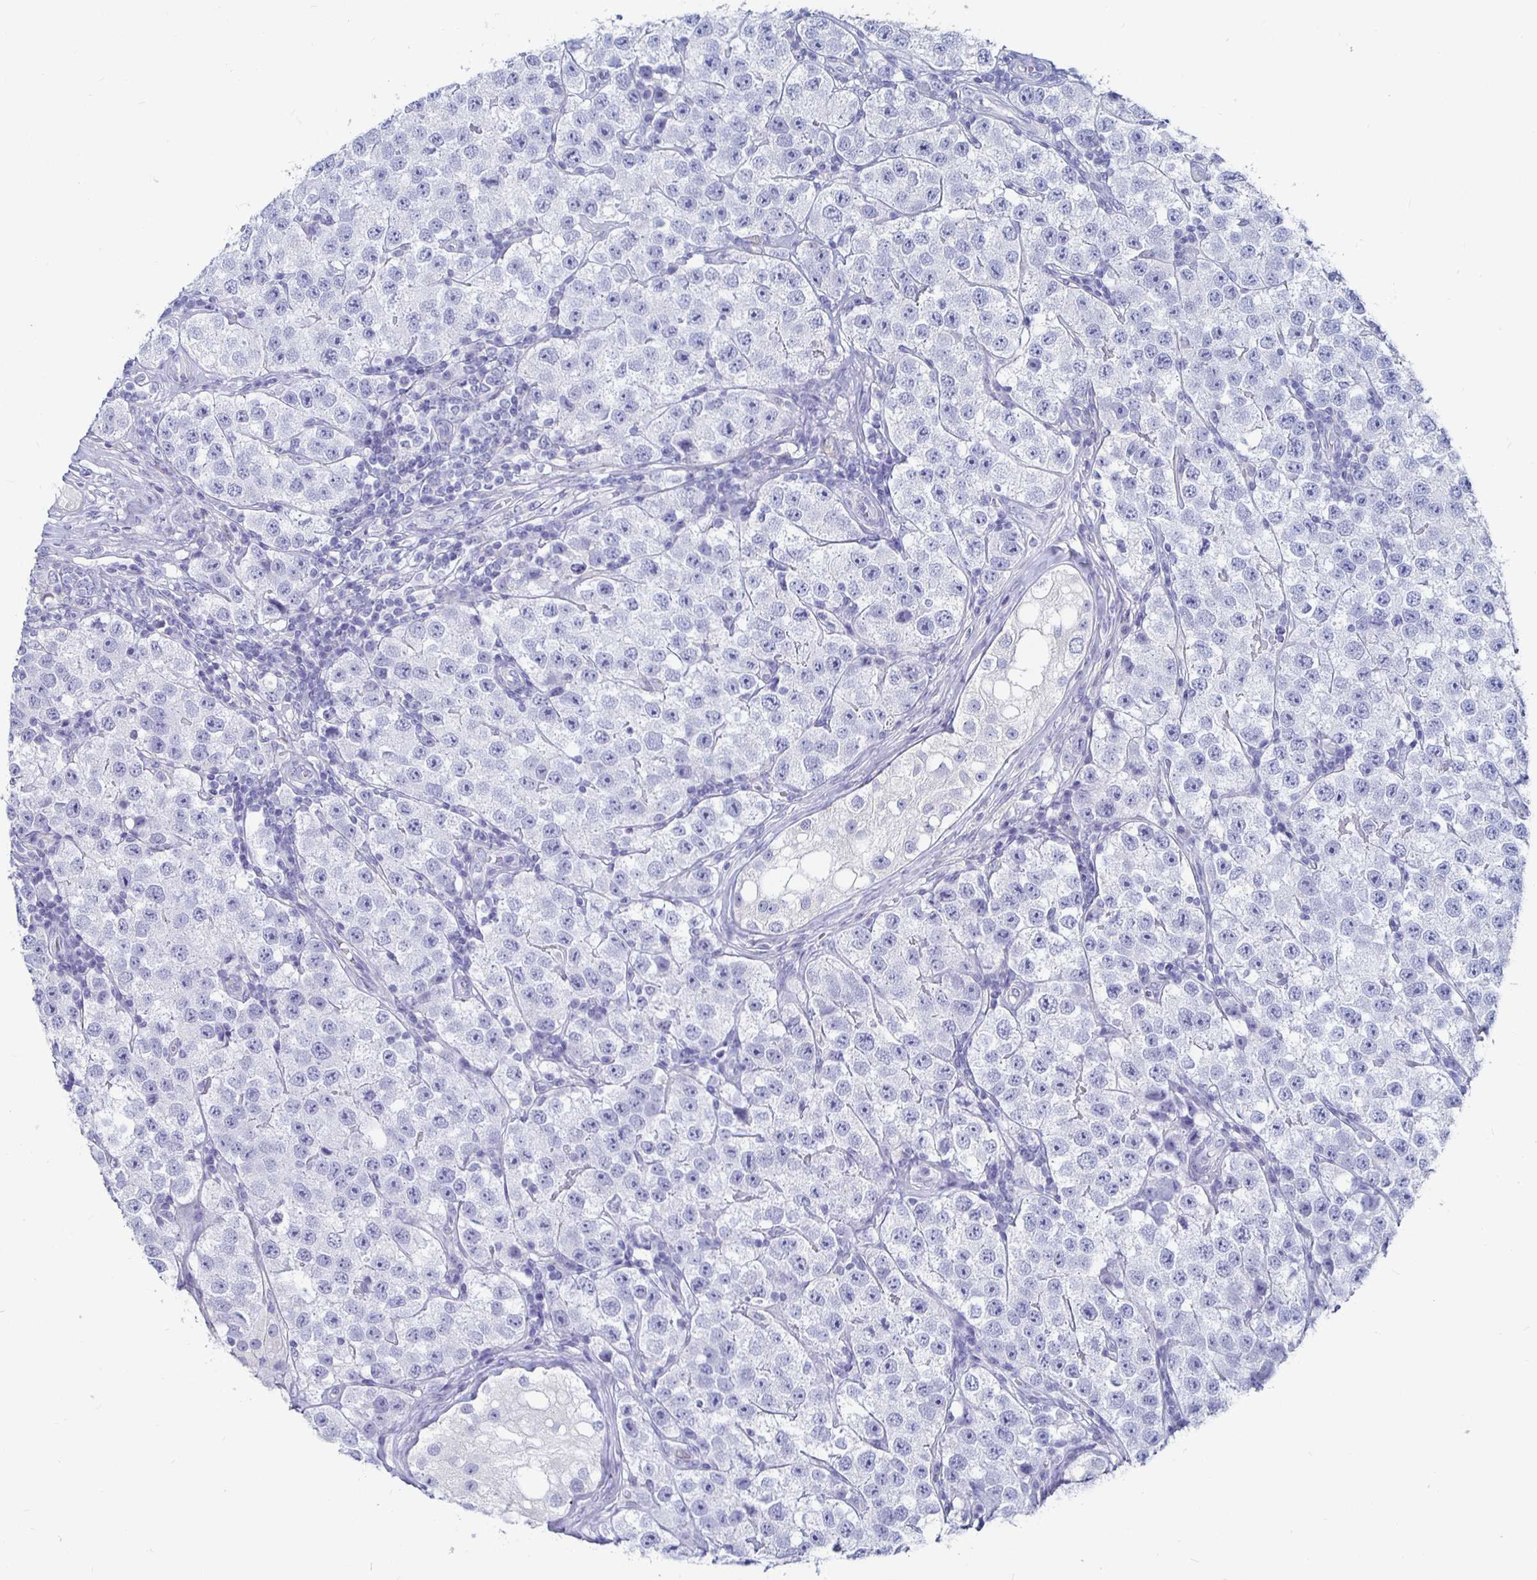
{"staining": {"intensity": "negative", "quantity": "none", "location": "none"}, "tissue": "testis cancer", "cell_type": "Tumor cells", "image_type": "cancer", "snomed": [{"axis": "morphology", "description": "Seminoma, NOS"}, {"axis": "topography", "description": "Testis"}], "caption": "High power microscopy histopathology image of an IHC histopathology image of testis seminoma, revealing no significant positivity in tumor cells.", "gene": "CA9", "patient": {"sex": "male", "age": 34}}